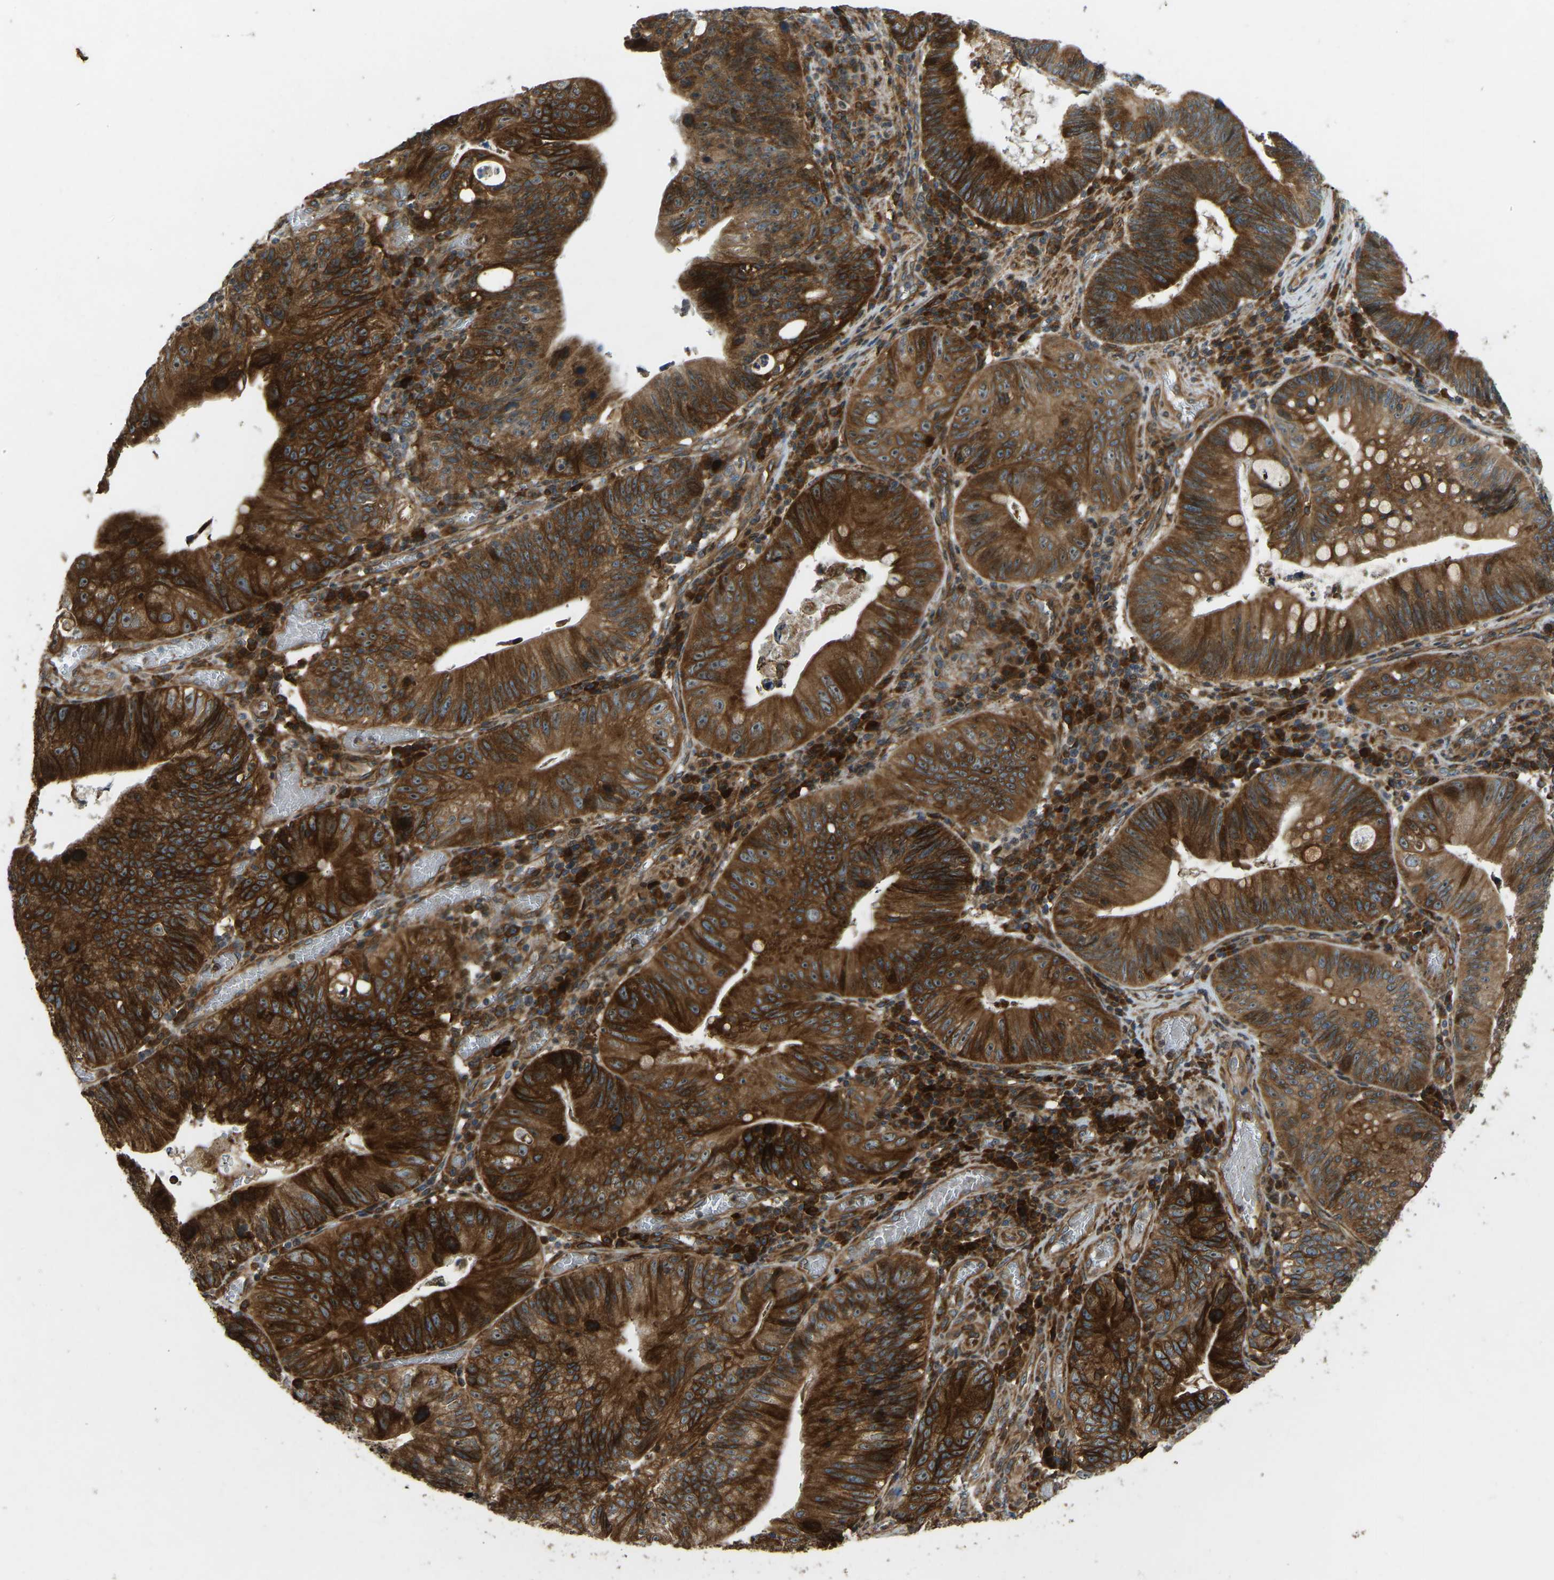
{"staining": {"intensity": "strong", "quantity": ">75%", "location": "cytoplasmic/membranous"}, "tissue": "stomach cancer", "cell_type": "Tumor cells", "image_type": "cancer", "snomed": [{"axis": "morphology", "description": "Adenocarcinoma, NOS"}, {"axis": "topography", "description": "Stomach"}], "caption": "Stomach cancer (adenocarcinoma) stained for a protein (brown) exhibits strong cytoplasmic/membranous positive staining in approximately >75% of tumor cells.", "gene": "OS9", "patient": {"sex": "male", "age": 59}}